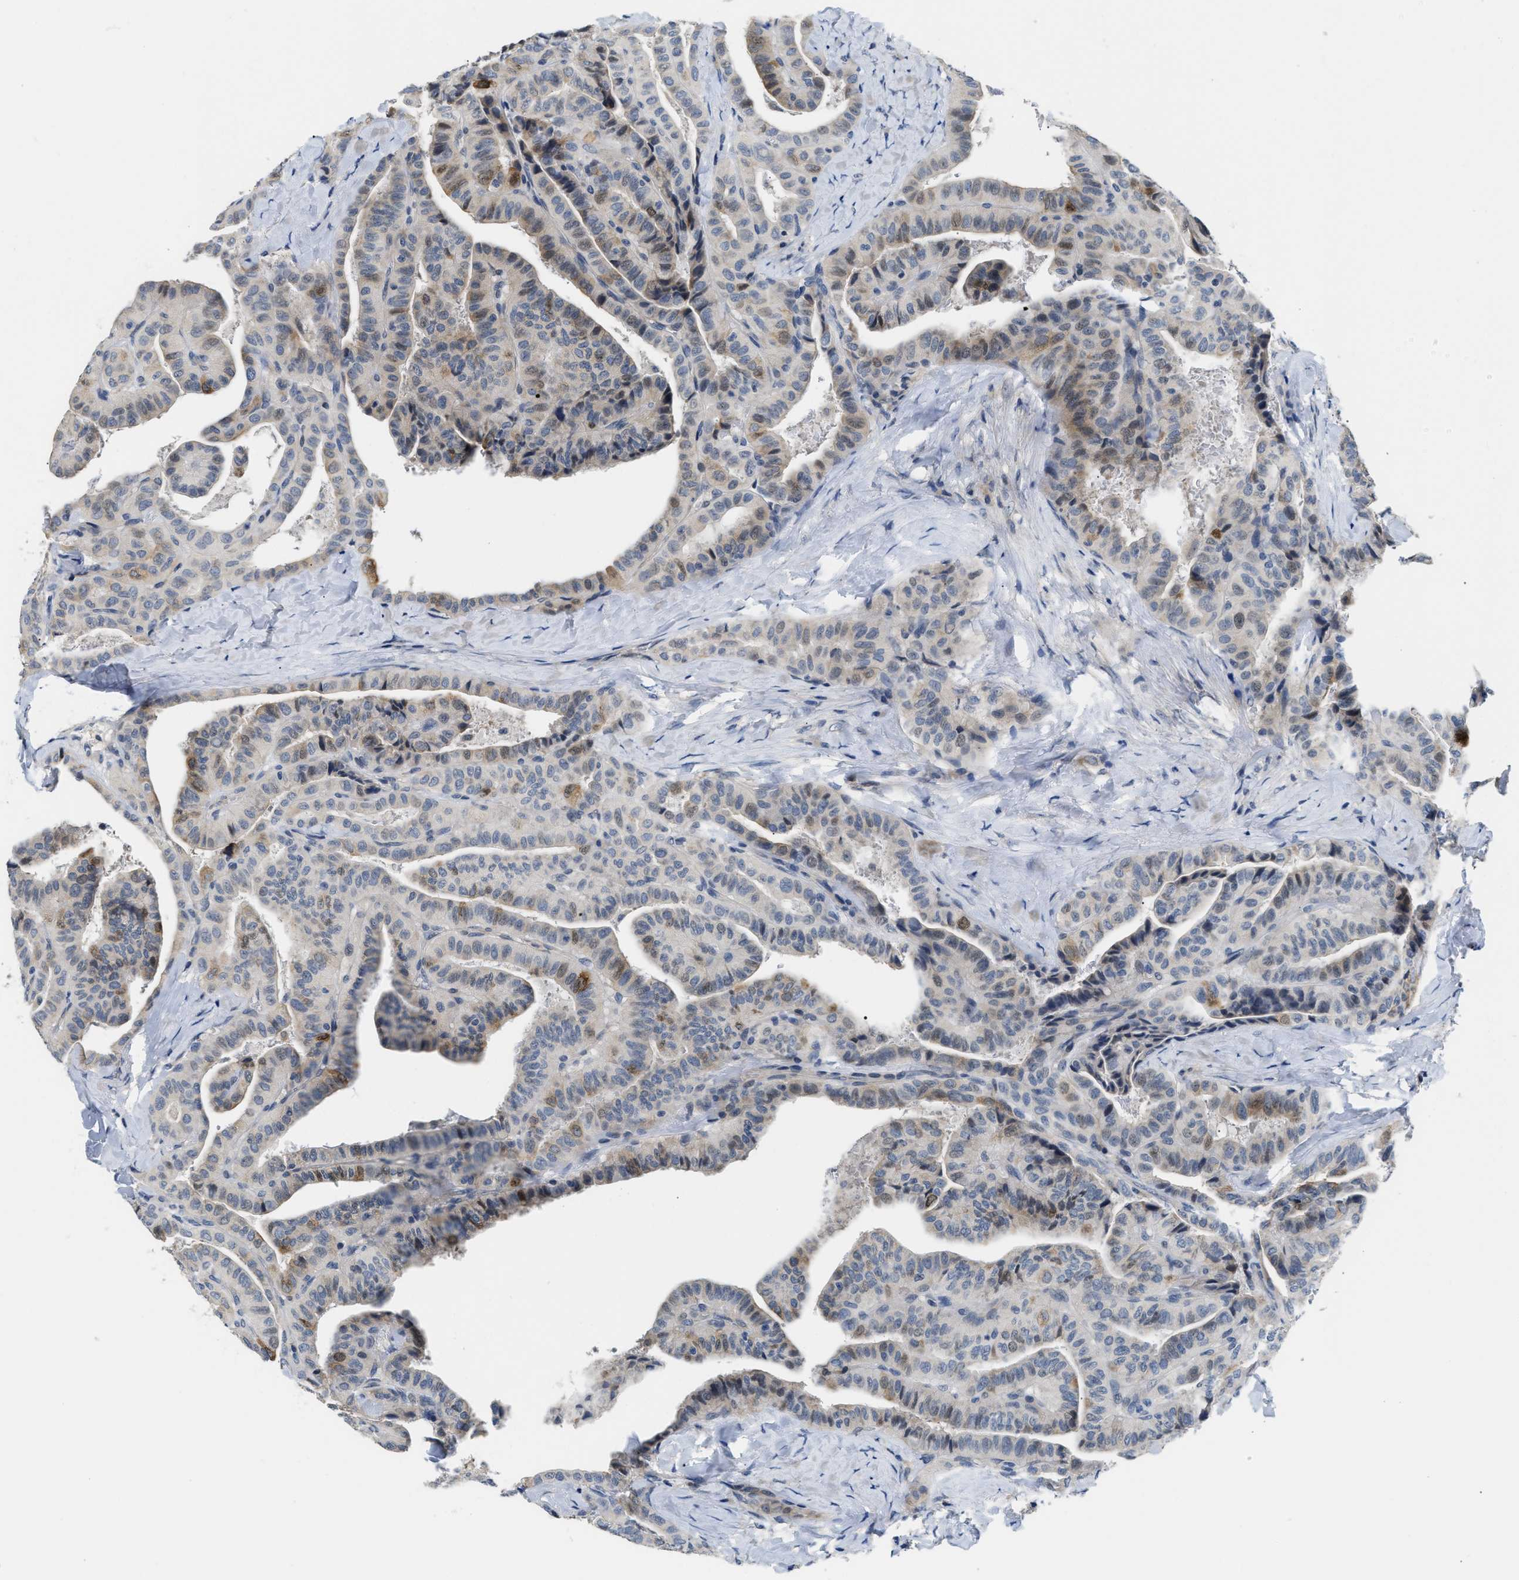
{"staining": {"intensity": "weak", "quantity": "25%-75%", "location": "cytoplasmic/membranous"}, "tissue": "thyroid cancer", "cell_type": "Tumor cells", "image_type": "cancer", "snomed": [{"axis": "morphology", "description": "Papillary adenocarcinoma, NOS"}, {"axis": "topography", "description": "Thyroid gland"}], "caption": "A low amount of weak cytoplasmic/membranous expression is seen in approximately 25%-75% of tumor cells in thyroid cancer (papillary adenocarcinoma) tissue.", "gene": "CLGN", "patient": {"sex": "male", "age": 77}}